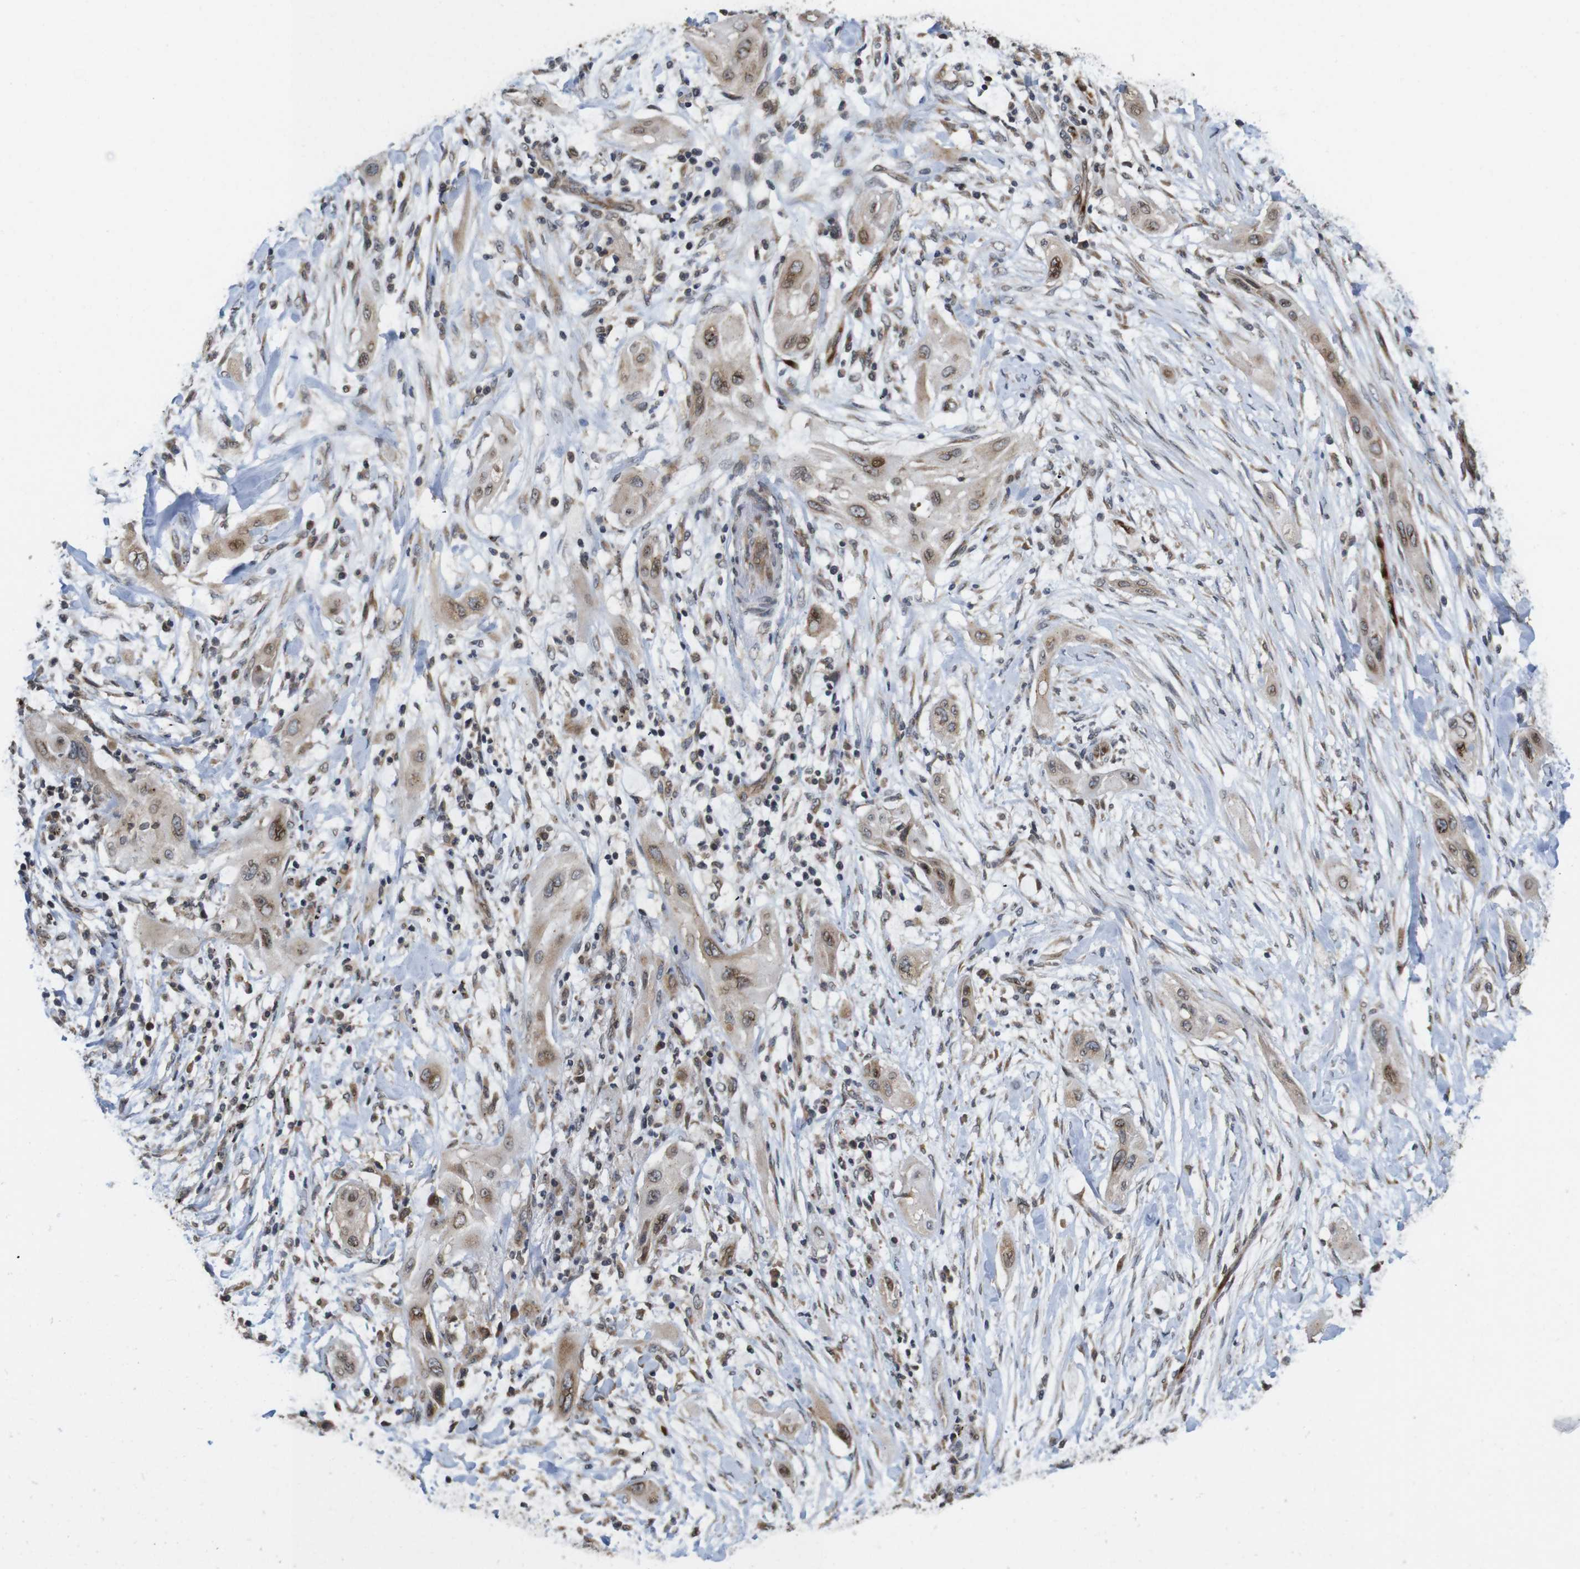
{"staining": {"intensity": "weak", "quantity": ">75%", "location": "cytoplasmic/membranous,nuclear"}, "tissue": "lung cancer", "cell_type": "Tumor cells", "image_type": "cancer", "snomed": [{"axis": "morphology", "description": "Squamous cell carcinoma, NOS"}, {"axis": "topography", "description": "Lung"}], "caption": "Protein expression analysis of human lung cancer (squamous cell carcinoma) reveals weak cytoplasmic/membranous and nuclear expression in about >75% of tumor cells. The protein of interest is stained brown, and the nuclei are stained in blue (DAB IHC with brightfield microscopy, high magnification).", "gene": "EFCAB14", "patient": {"sex": "female", "age": 47}}